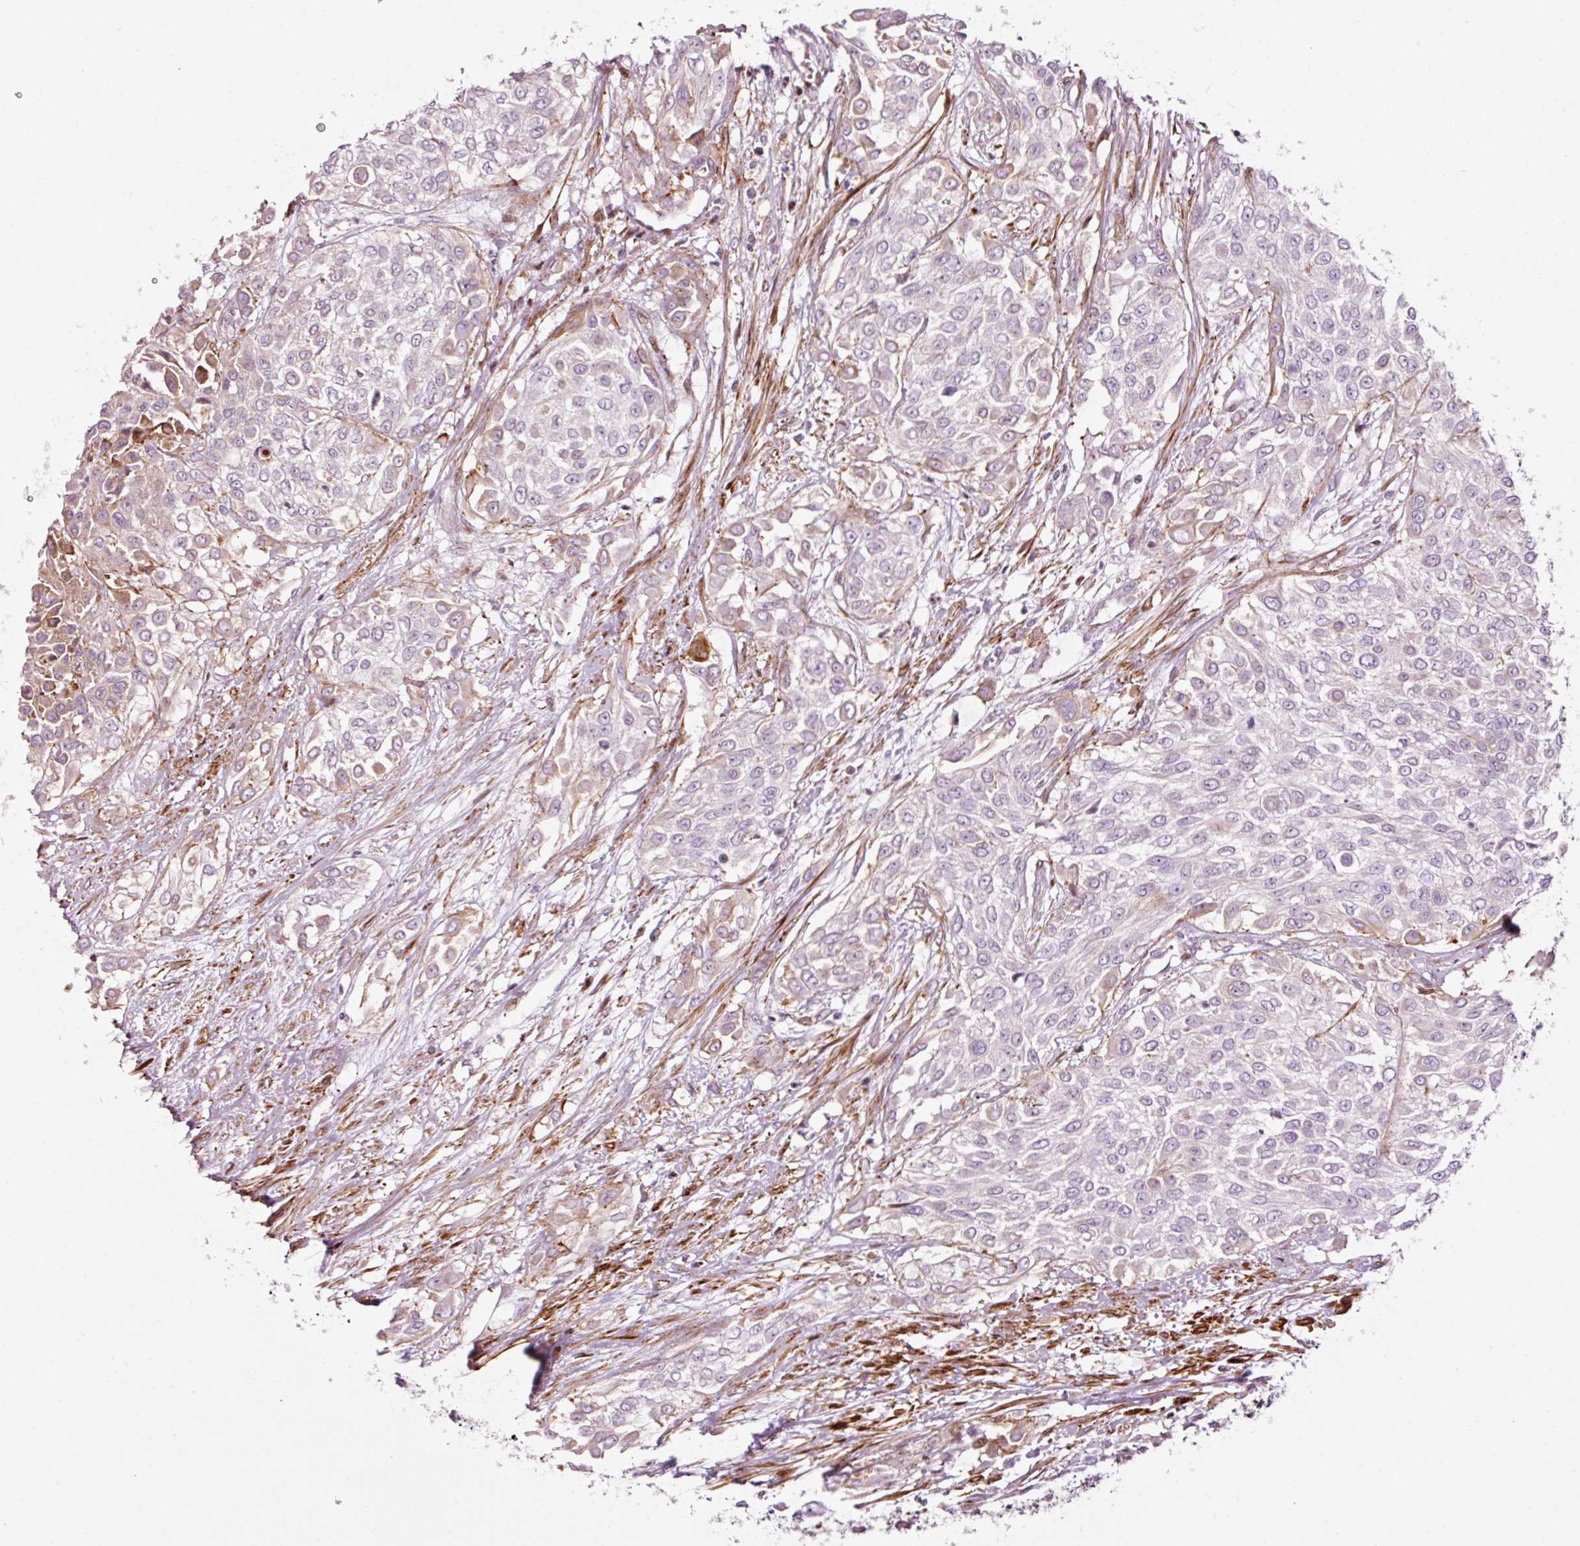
{"staining": {"intensity": "negative", "quantity": "none", "location": "none"}, "tissue": "urothelial cancer", "cell_type": "Tumor cells", "image_type": "cancer", "snomed": [{"axis": "morphology", "description": "Urothelial carcinoma, High grade"}, {"axis": "topography", "description": "Urinary bladder"}], "caption": "Urothelial cancer was stained to show a protein in brown. There is no significant positivity in tumor cells.", "gene": "ANKRD20A1", "patient": {"sex": "male", "age": 57}}